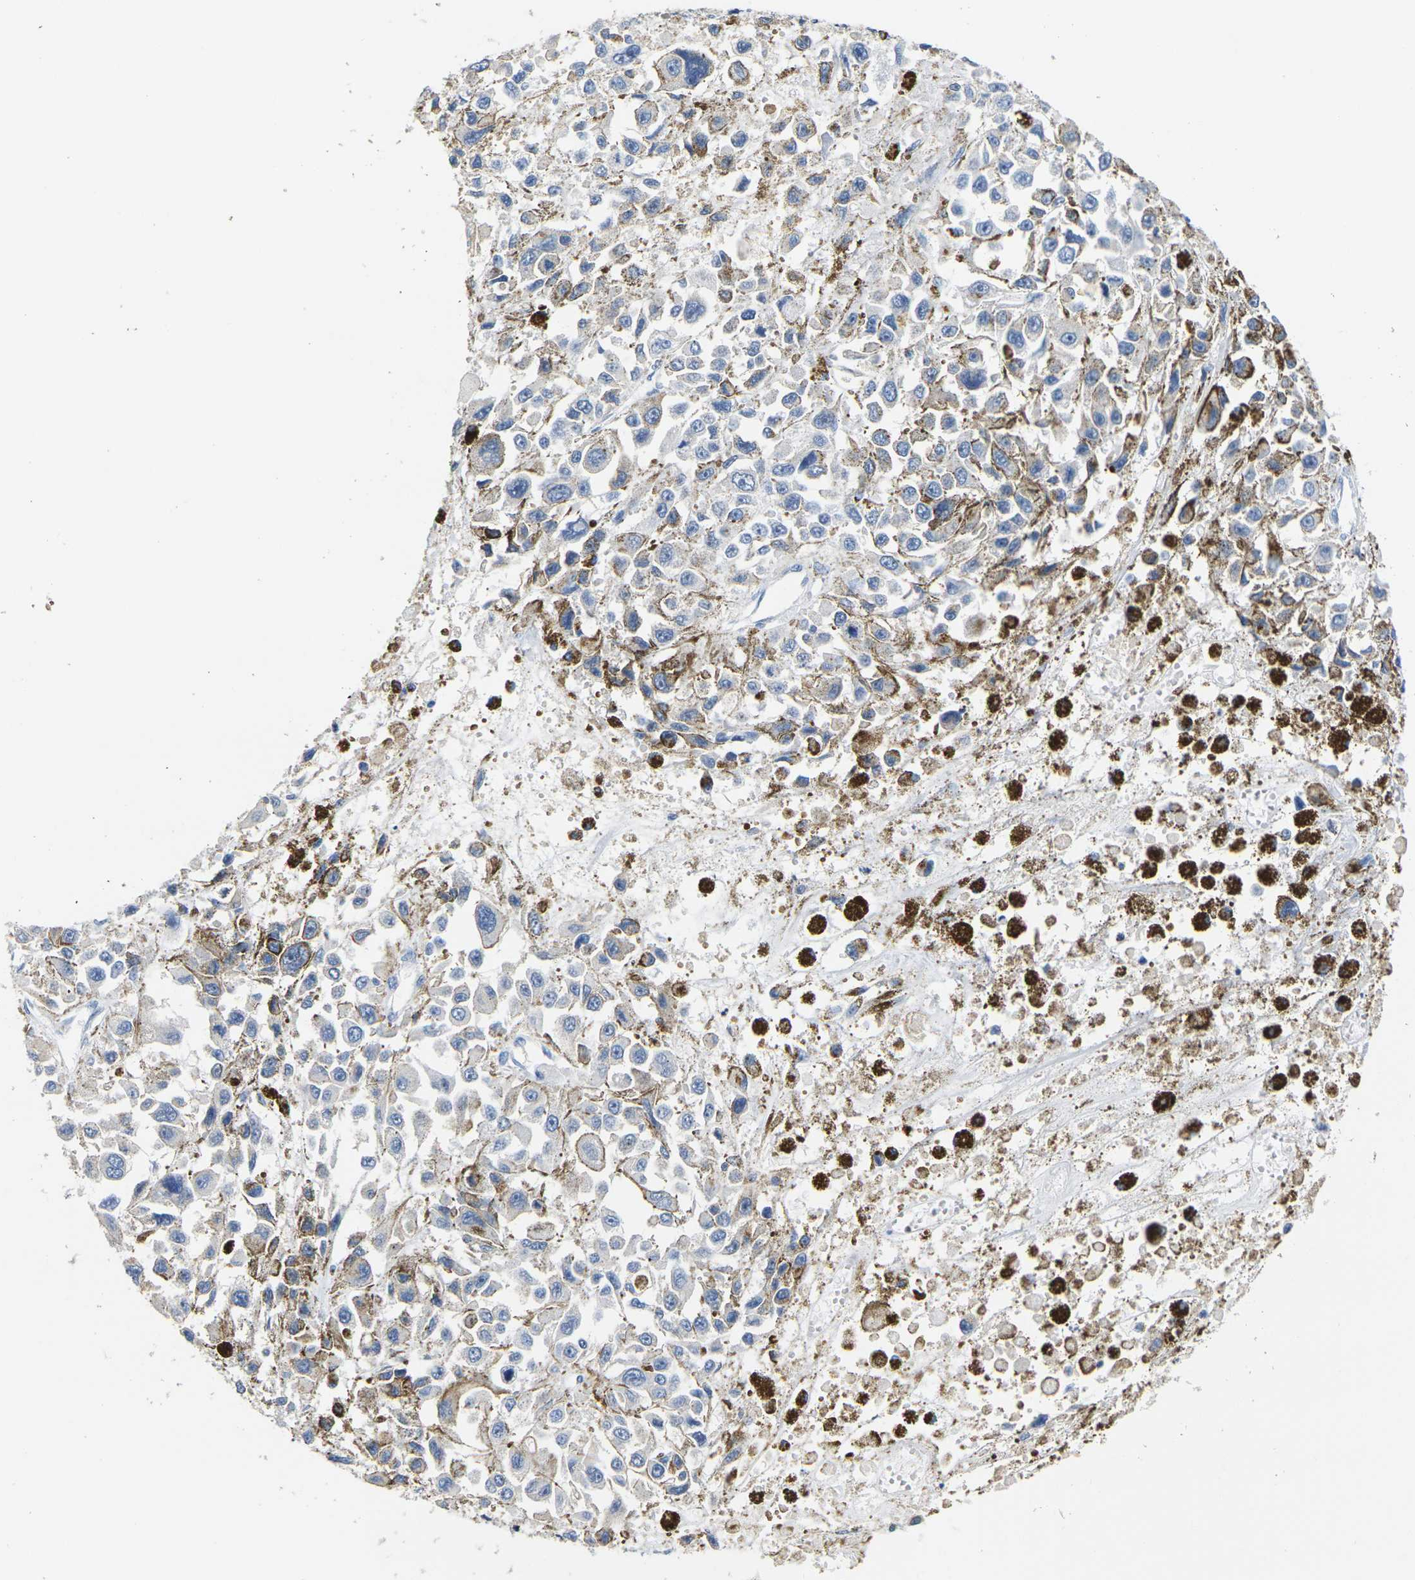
{"staining": {"intensity": "negative", "quantity": "none", "location": "none"}, "tissue": "melanoma", "cell_type": "Tumor cells", "image_type": "cancer", "snomed": [{"axis": "morphology", "description": "Malignant melanoma, Metastatic site"}, {"axis": "topography", "description": "Lymph node"}], "caption": "Immunohistochemistry of human melanoma reveals no staining in tumor cells.", "gene": "NOCT", "patient": {"sex": "male", "age": 59}}